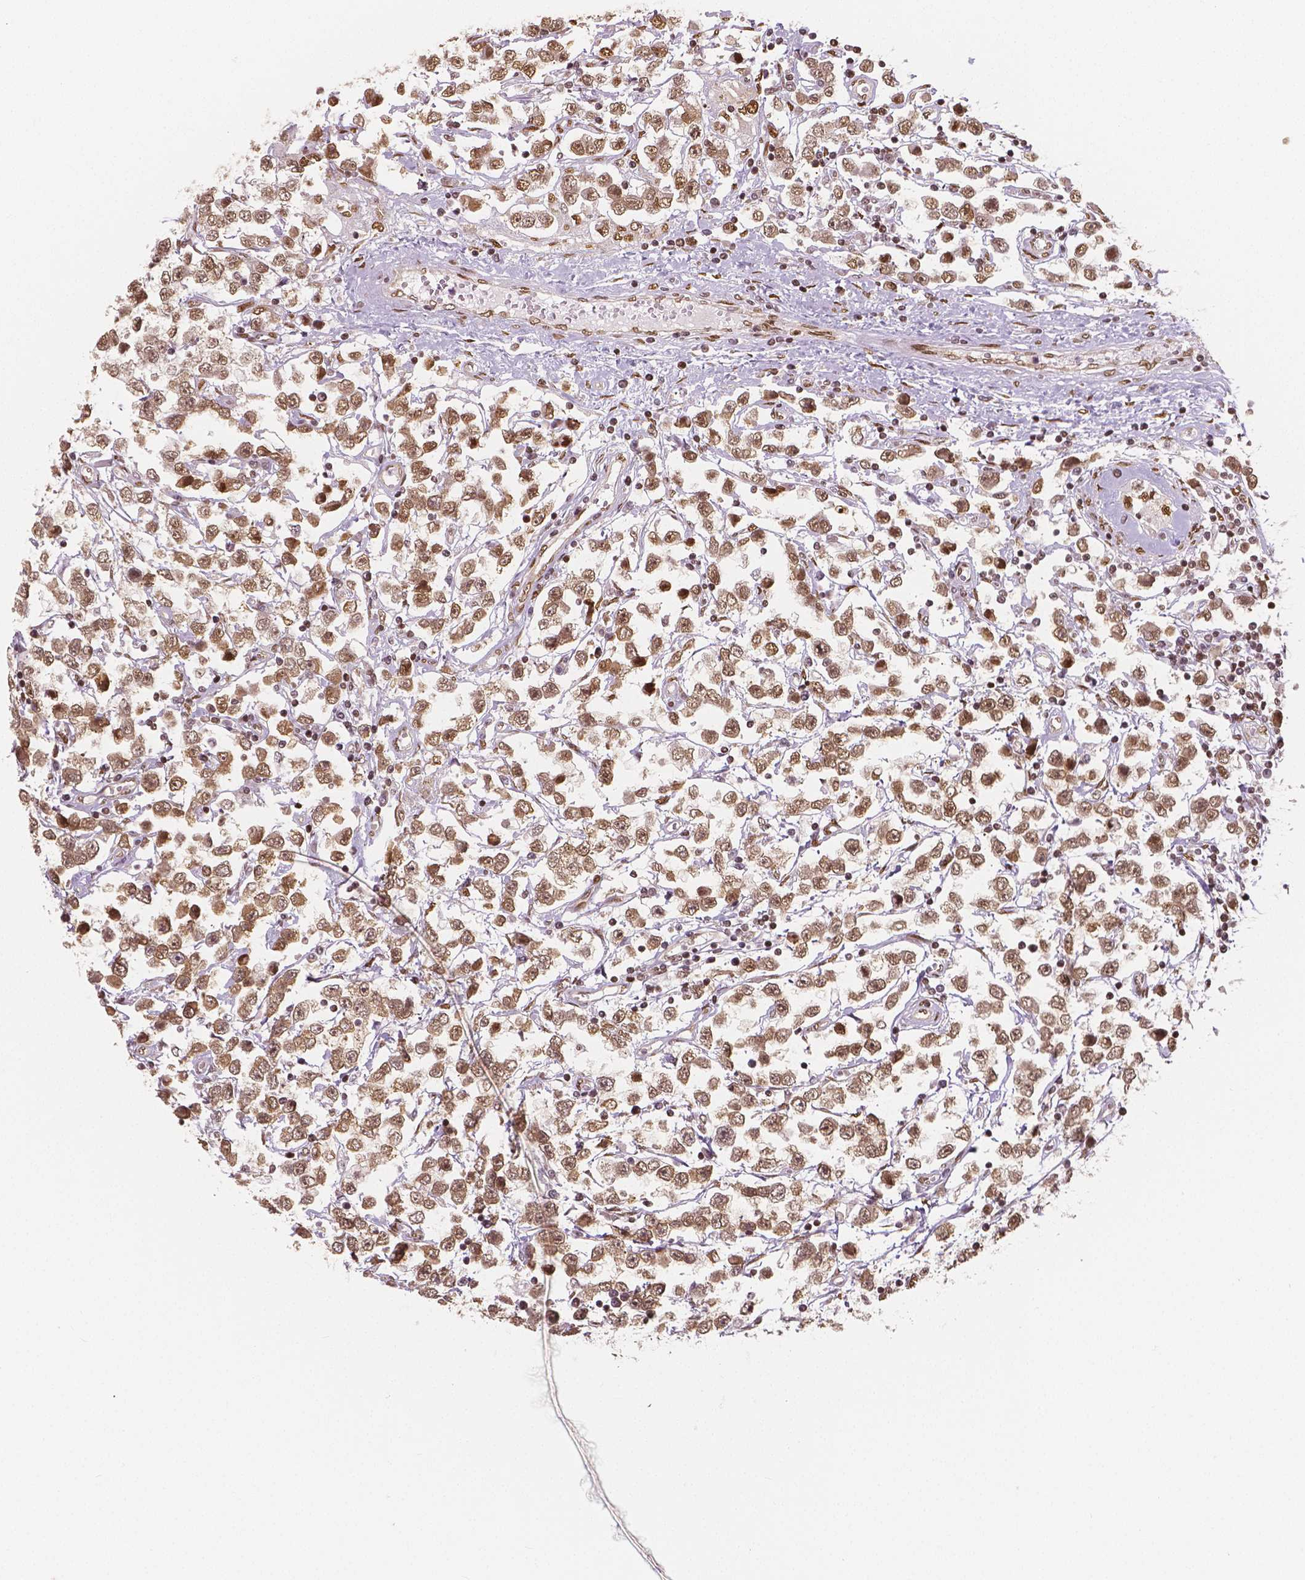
{"staining": {"intensity": "moderate", "quantity": ">75%", "location": "nuclear"}, "tissue": "testis cancer", "cell_type": "Tumor cells", "image_type": "cancer", "snomed": [{"axis": "morphology", "description": "Seminoma, NOS"}, {"axis": "topography", "description": "Testis"}], "caption": "Immunohistochemical staining of human testis seminoma displays medium levels of moderate nuclear protein expression in approximately >75% of tumor cells. (Stains: DAB in brown, nuclei in blue, Microscopy: brightfield microscopy at high magnification).", "gene": "NUCKS1", "patient": {"sex": "male", "age": 34}}